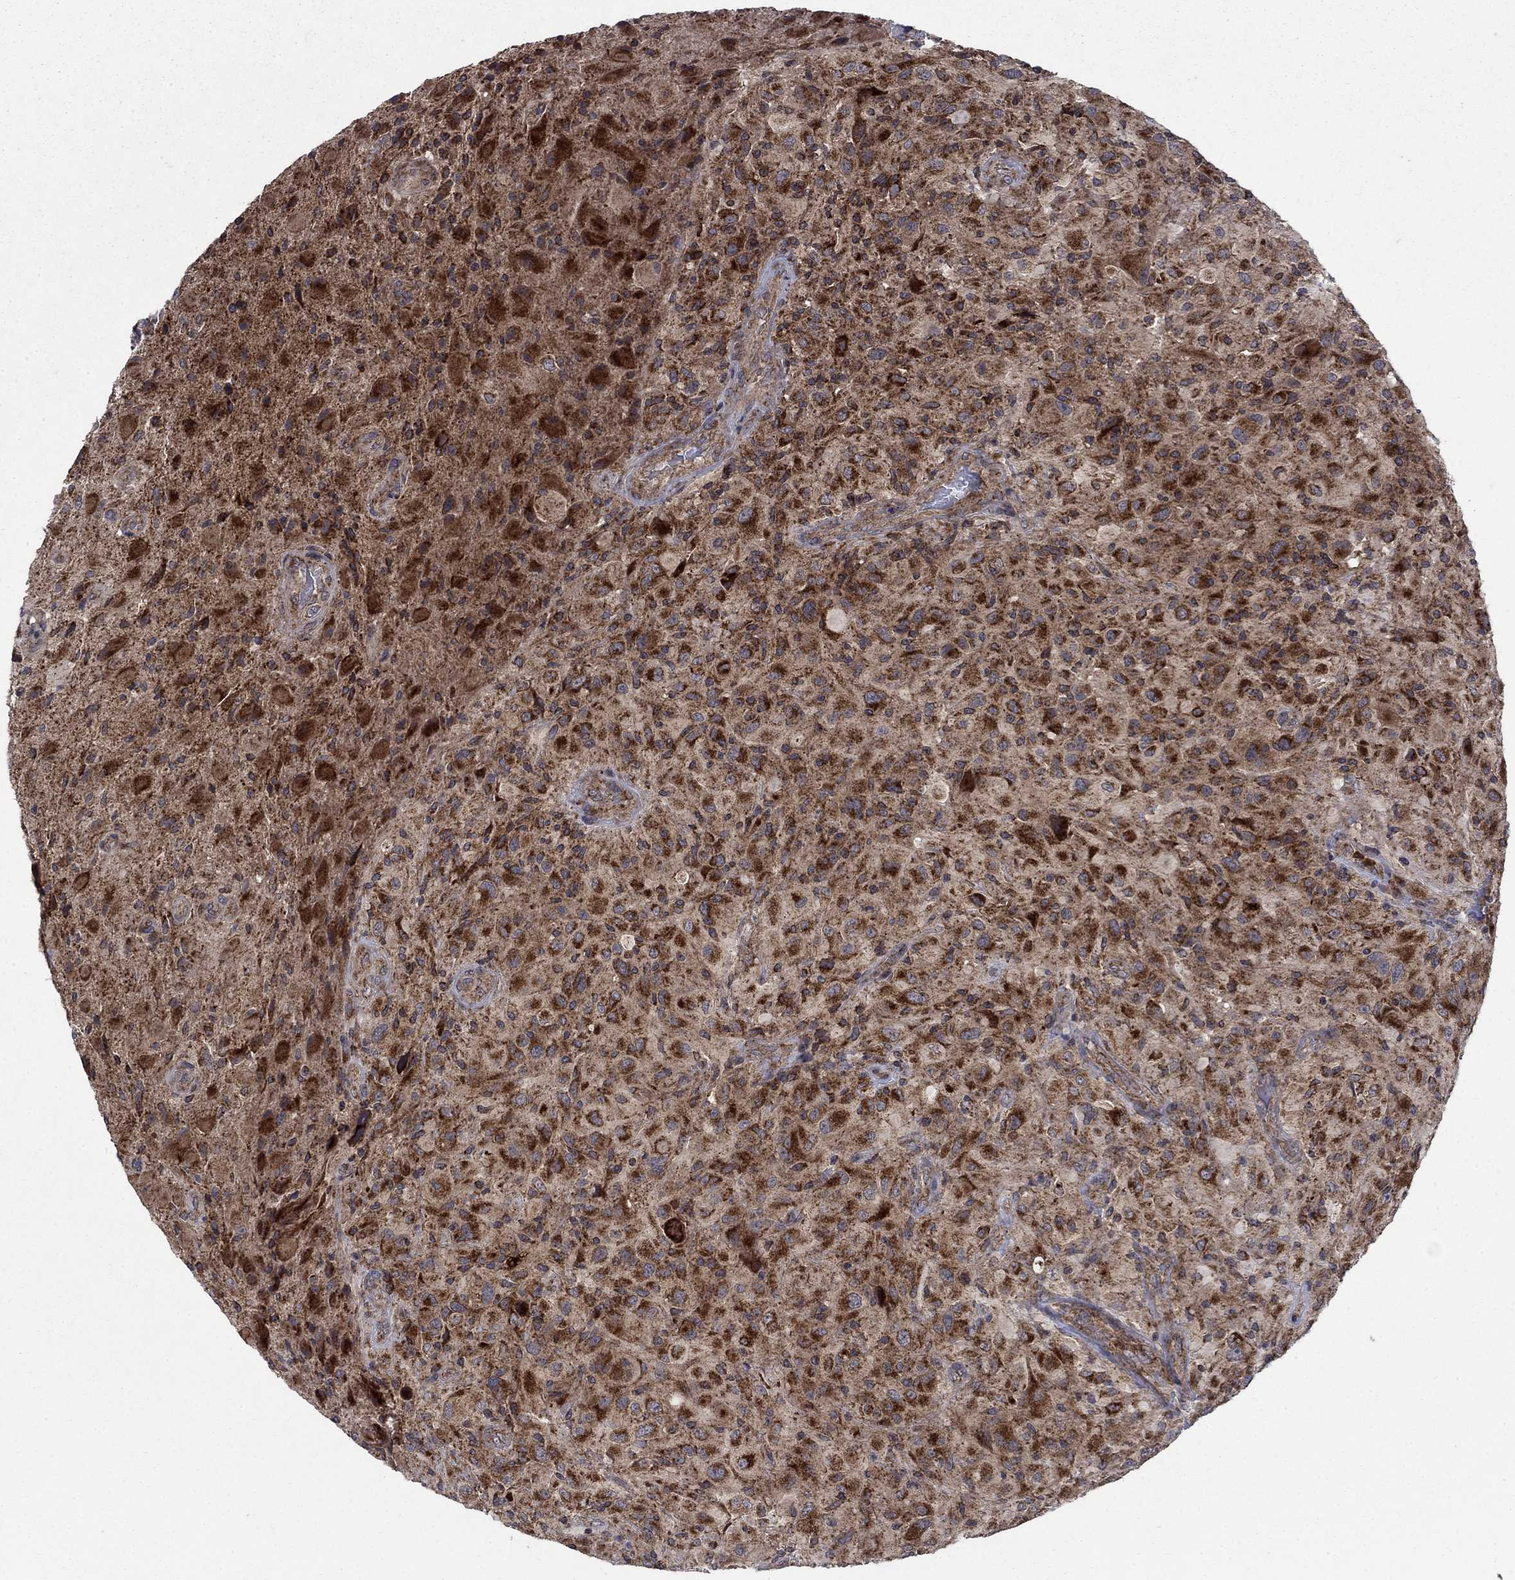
{"staining": {"intensity": "strong", "quantity": ">75%", "location": "cytoplasmic/membranous"}, "tissue": "glioma", "cell_type": "Tumor cells", "image_type": "cancer", "snomed": [{"axis": "morphology", "description": "Glioma, malignant, High grade"}, {"axis": "topography", "description": "Cerebral cortex"}], "caption": "Protein staining by immunohistochemistry exhibits strong cytoplasmic/membranous staining in approximately >75% of tumor cells in glioma. The staining was performed using DAB (3,3'-diaminobenzidine) to visualize the protein expression in brown, while the nuclei were stained in blue with hematoxylin (Magnification: 20x).", "gene": "RNF19B", "patient": {"sex": "male", "age": 35}}